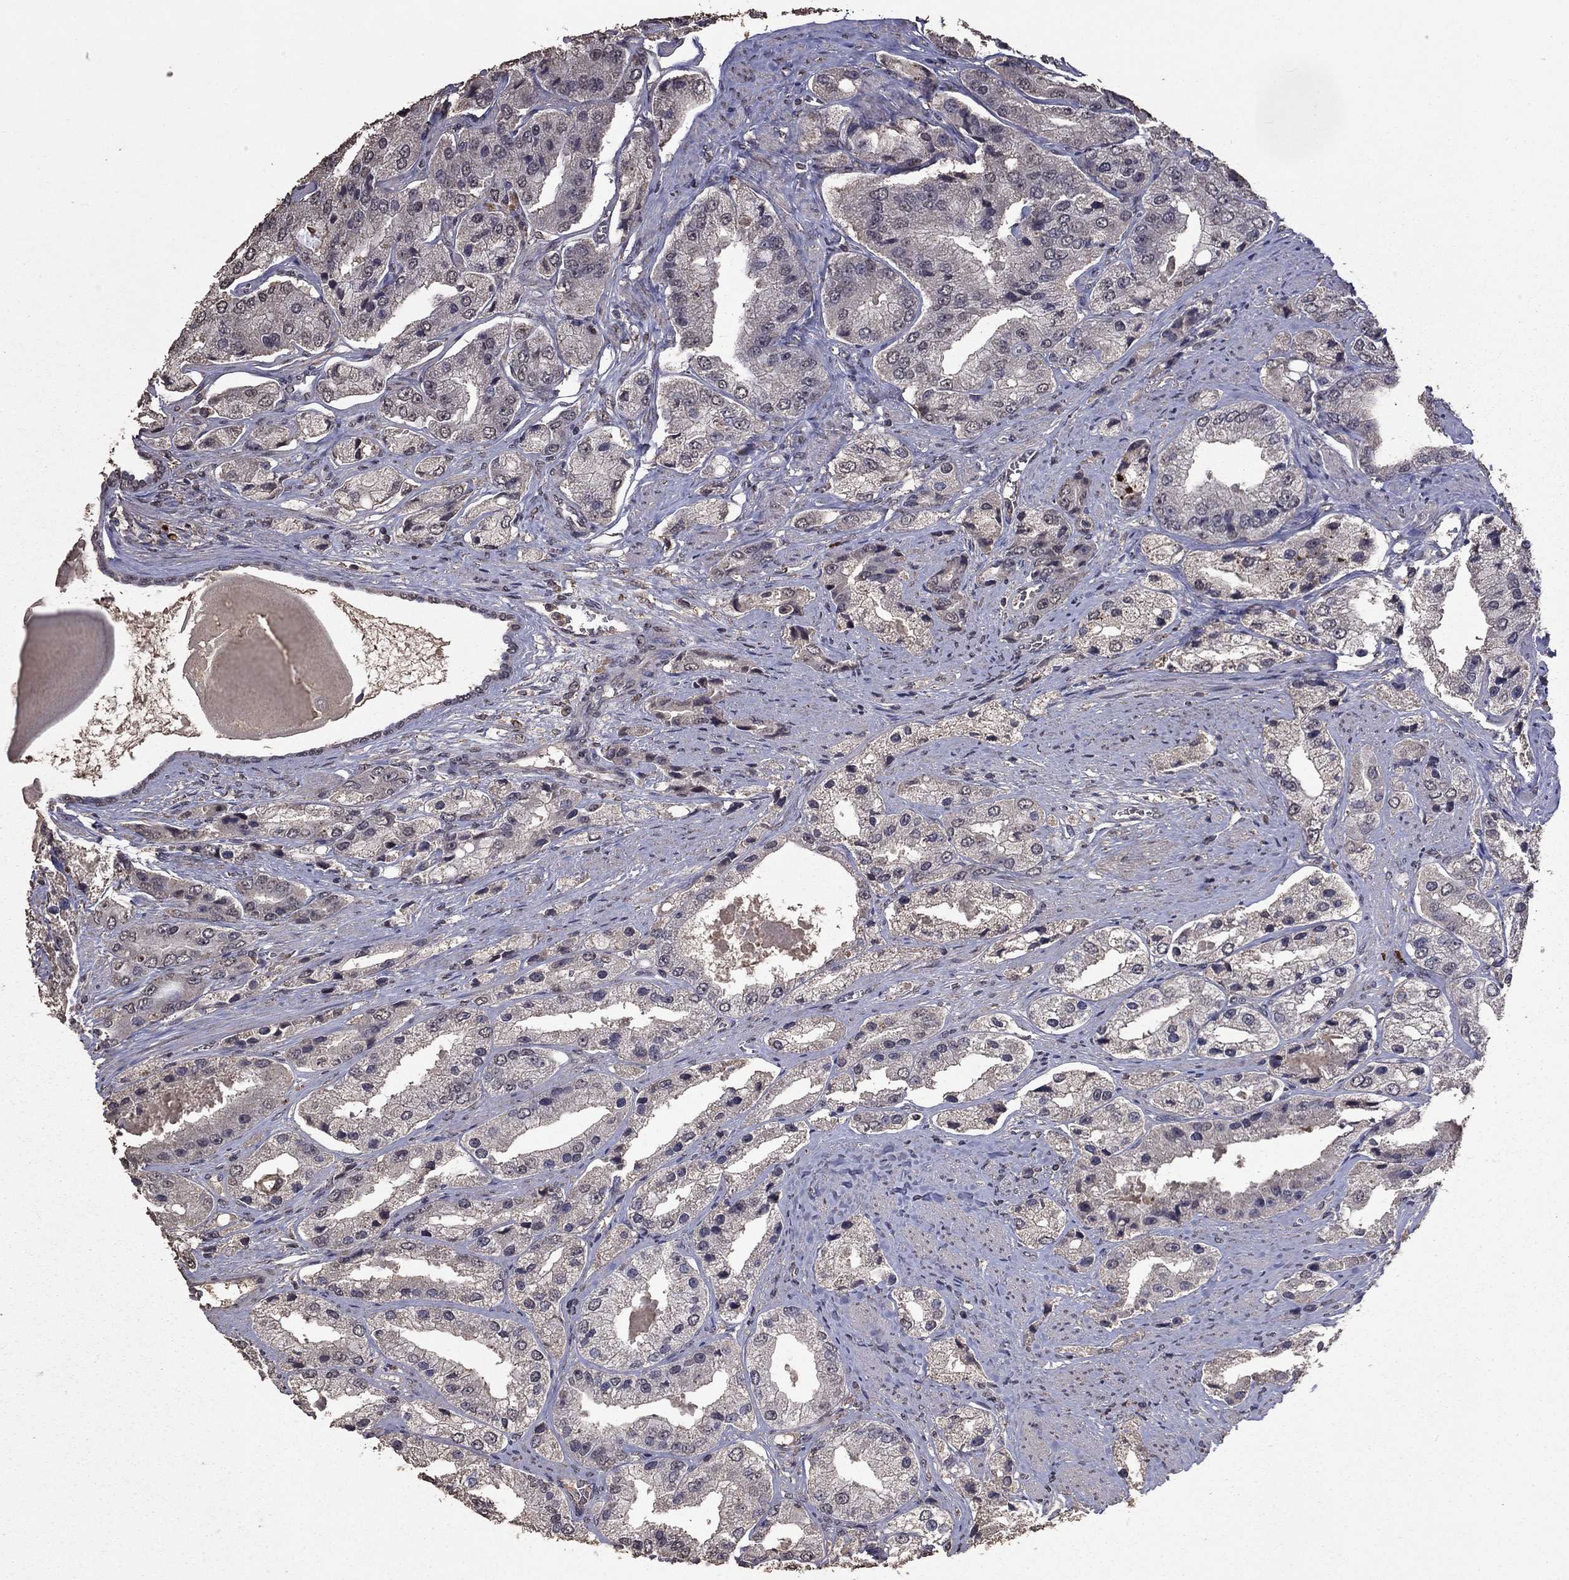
{"staining": {"intensity": "negative", "quantity": "none", "location": "none"}, "tissue": "prostate cancer", "cell_type": "Tumor cells", "image_type": "cancer", "snomed": [{"axis": "morphology", "description": "Adenocarcinoma, Low grade"}, {"axis": "topography", "description": "Prostate"}], "caption": "The photomicrograph displays no significant positivity in tumor cells of prostate low-grade adenocarcinoma. (DAB immunohistochemistry (IHC), high magnification).", "gene": "SERPINA5", "patient": {"sex": "male", "age": 69}}